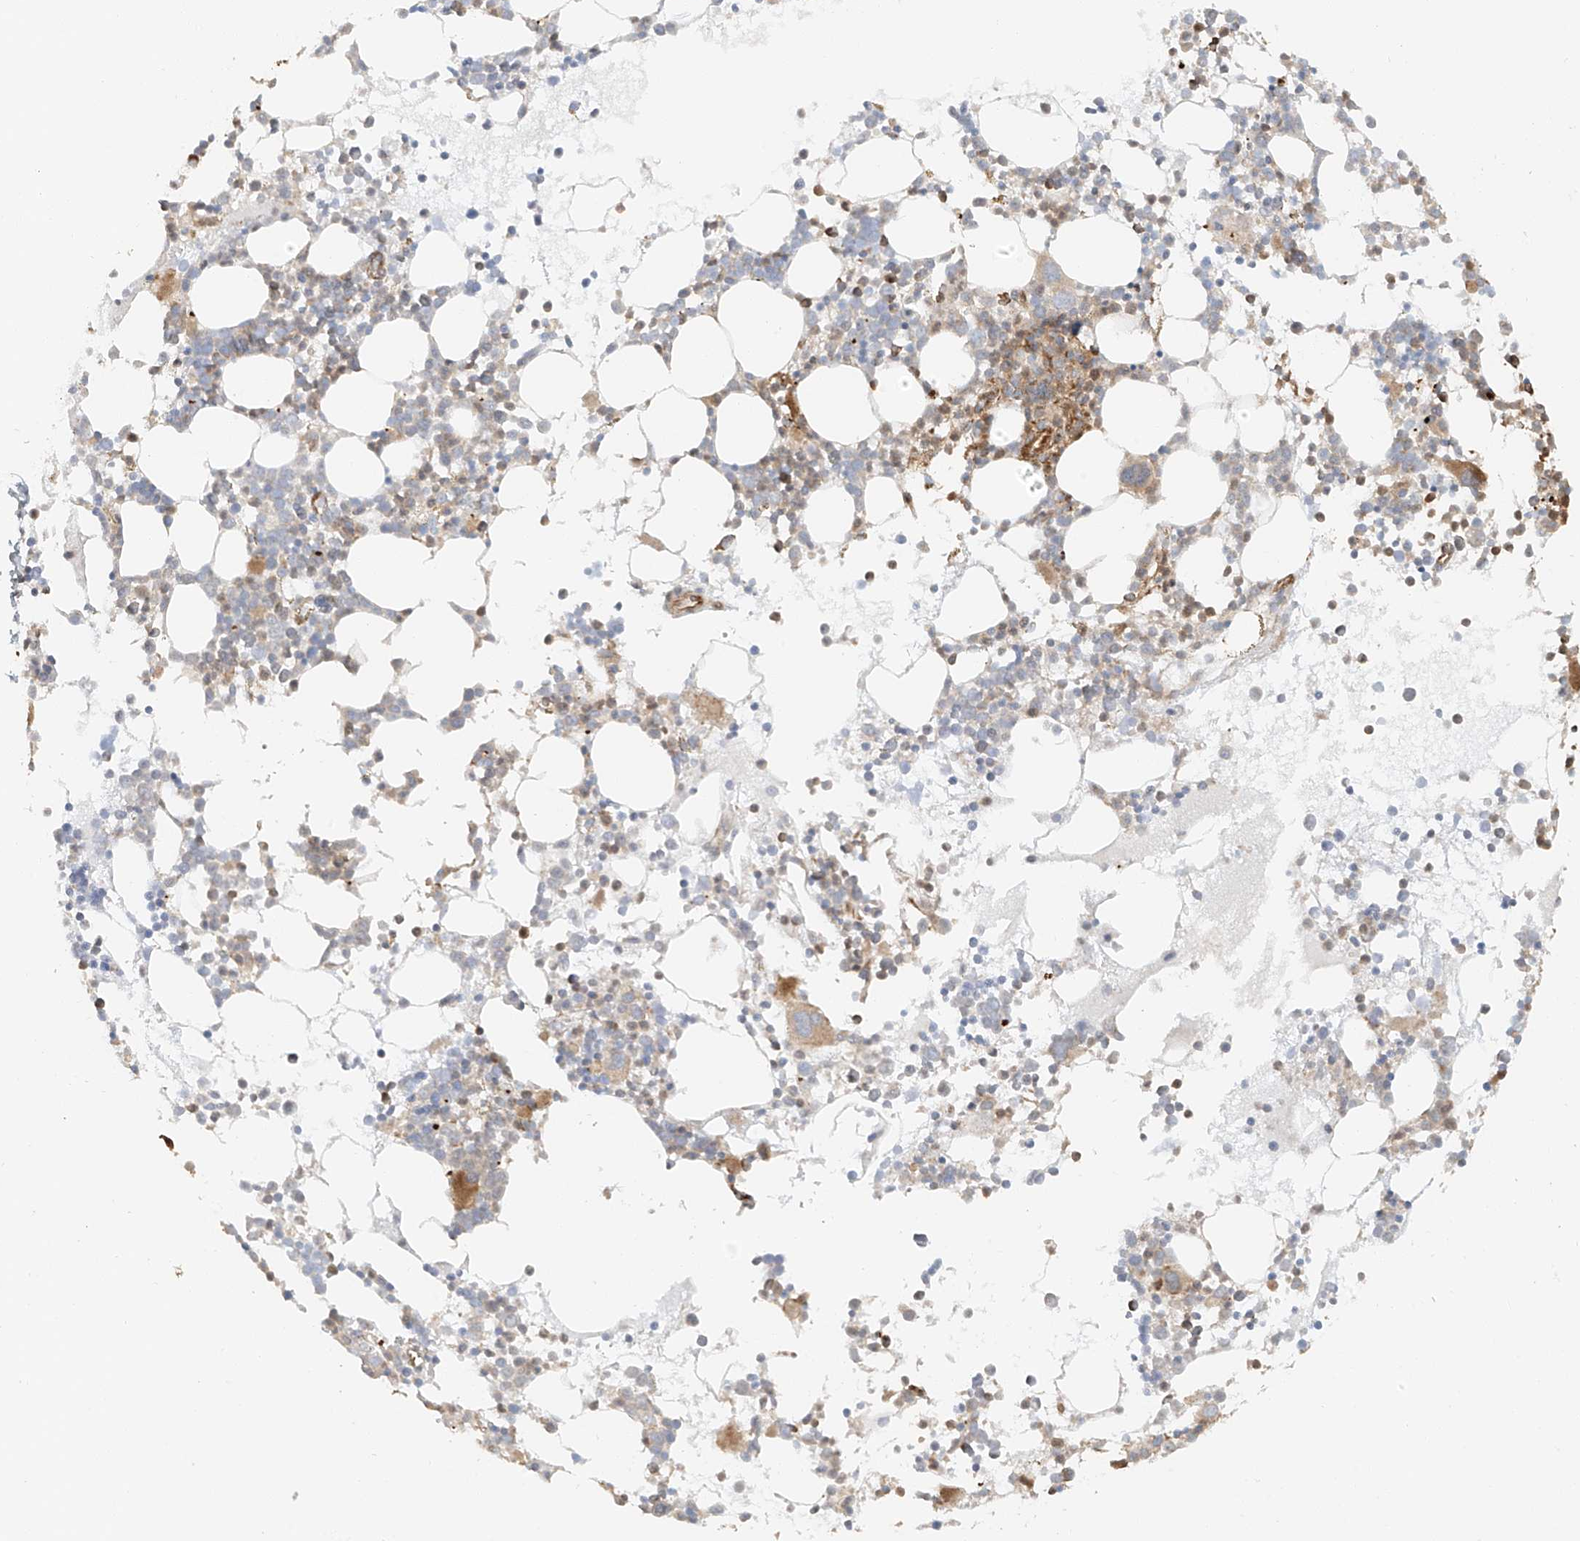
{"staining": {"intensity": "moderate", "quantity": "25%-75%", "location": "cytoplasmic/membranous"}, "tissue": "bone marrow", "cell_type": "Hematopoietic cells", "image_type": "normal", "snomed": [{"axis": "morphology", "description": "Normal tissue, NOS"}, {"axis": "topography", "description": "Bone marrow"}], "caption": "The immunohistochemical stain highlights moderate cytoplasmic/membranous positivity in hematopoietic cells of unremarkable bone marrow. Immunohistochemistry stains the protein of interest in brown and the nuclei are stained blue.", "gene": "MIPEP", "patient": {"sex": "female", "age": 62}}